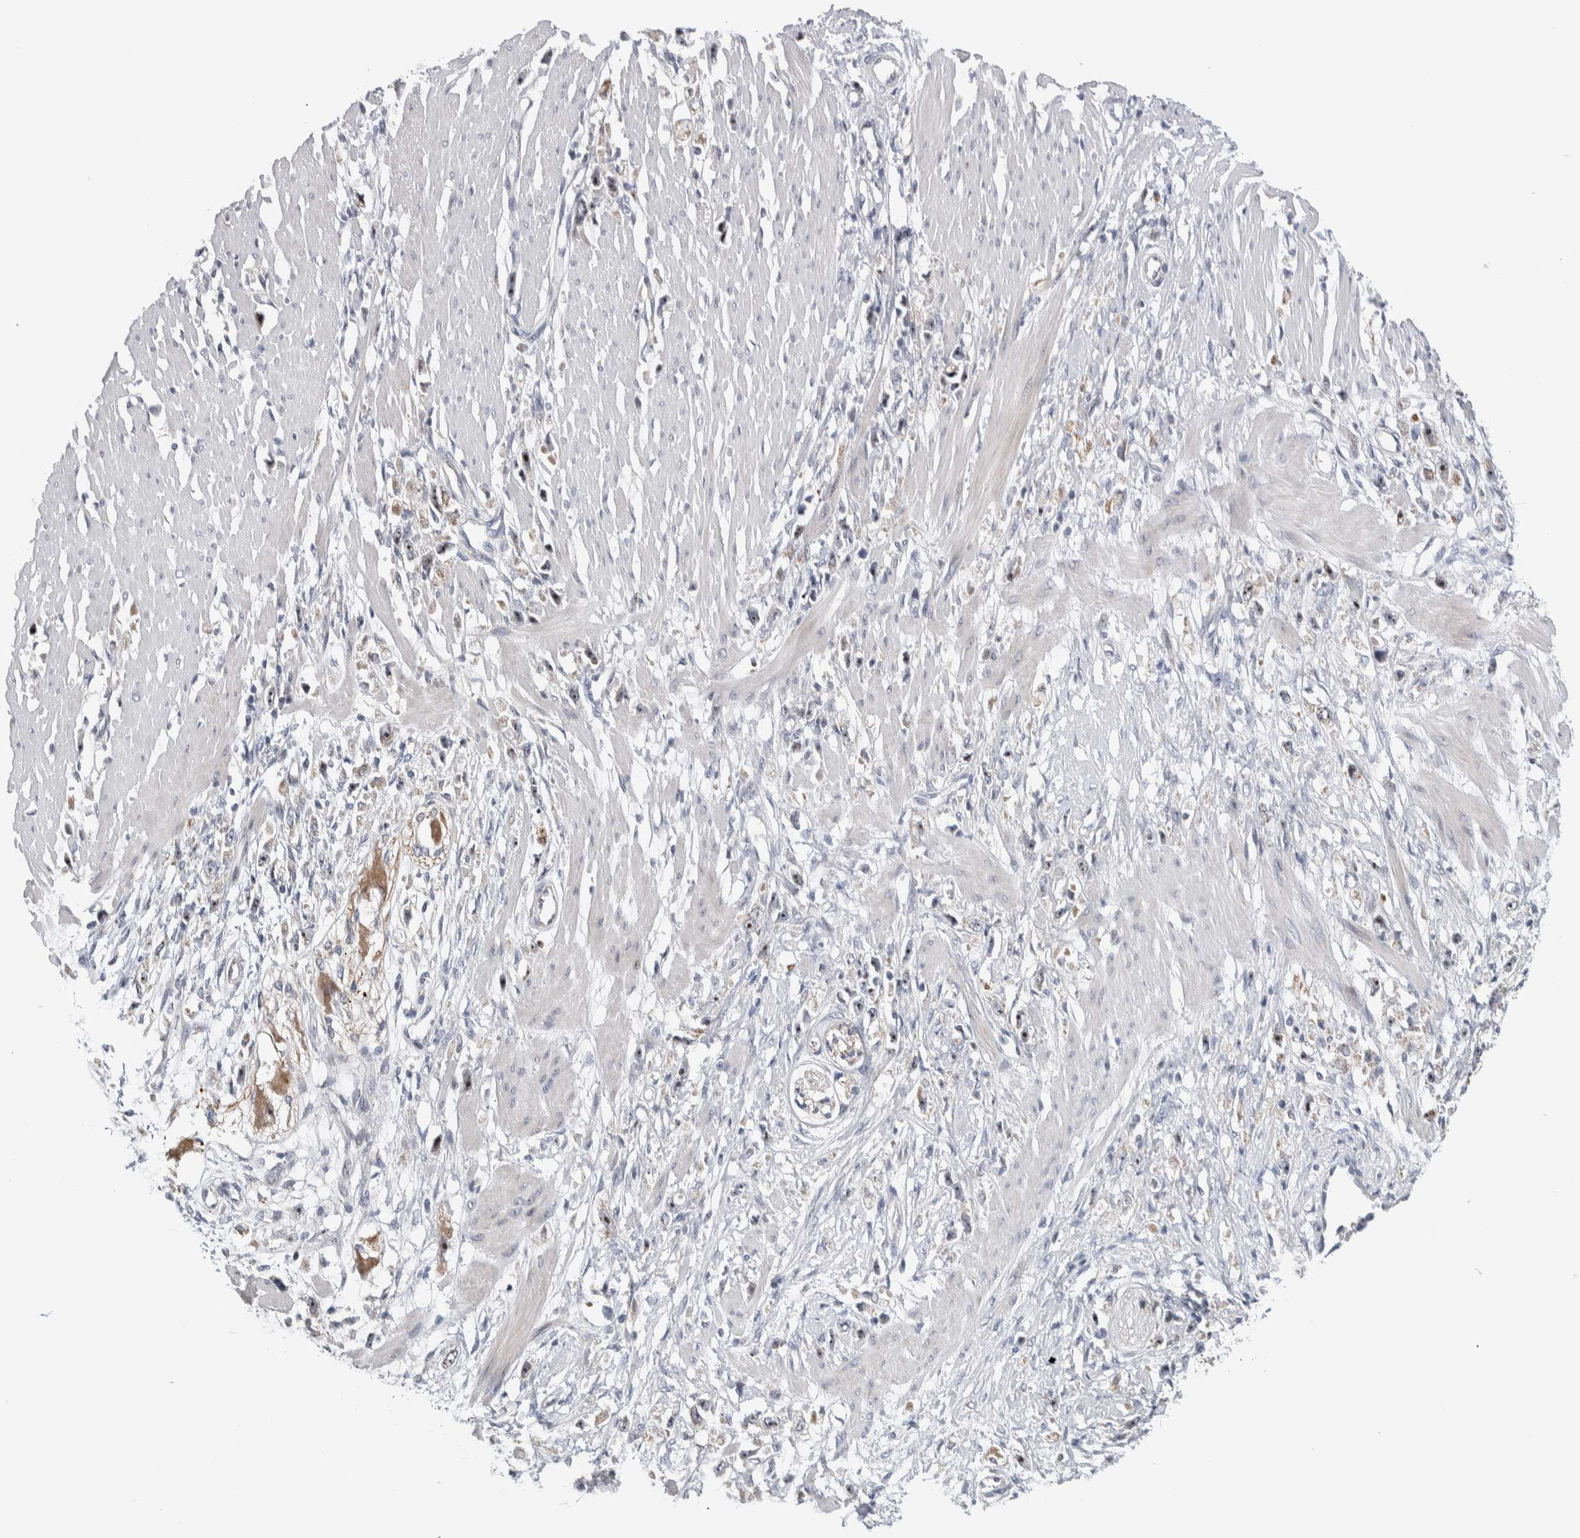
{"staining": {"intensity": "strong", "quantity": "25%-75%", "location": "nuclear"}, "tissue": "stomach cancer", "cell_type": "Tumor cells", "image_type": "cancer", "snomed": [{"axis": "morphology", "description": "Adenocarcinoma, NOS"}, {"axis": "topography", "description": "Stomach"}], "caption": "High-magnification brightfield microscopy of adenocarcinoma (stomach) stained with DAB (brown) and counterstained with hematoxylin (blue). tumor cells exhibit strong nuclear staining is identified in approximately25%-75% of cells.", "gene": "PRRG4", "patient": {"sex": "female", "age": 59}}